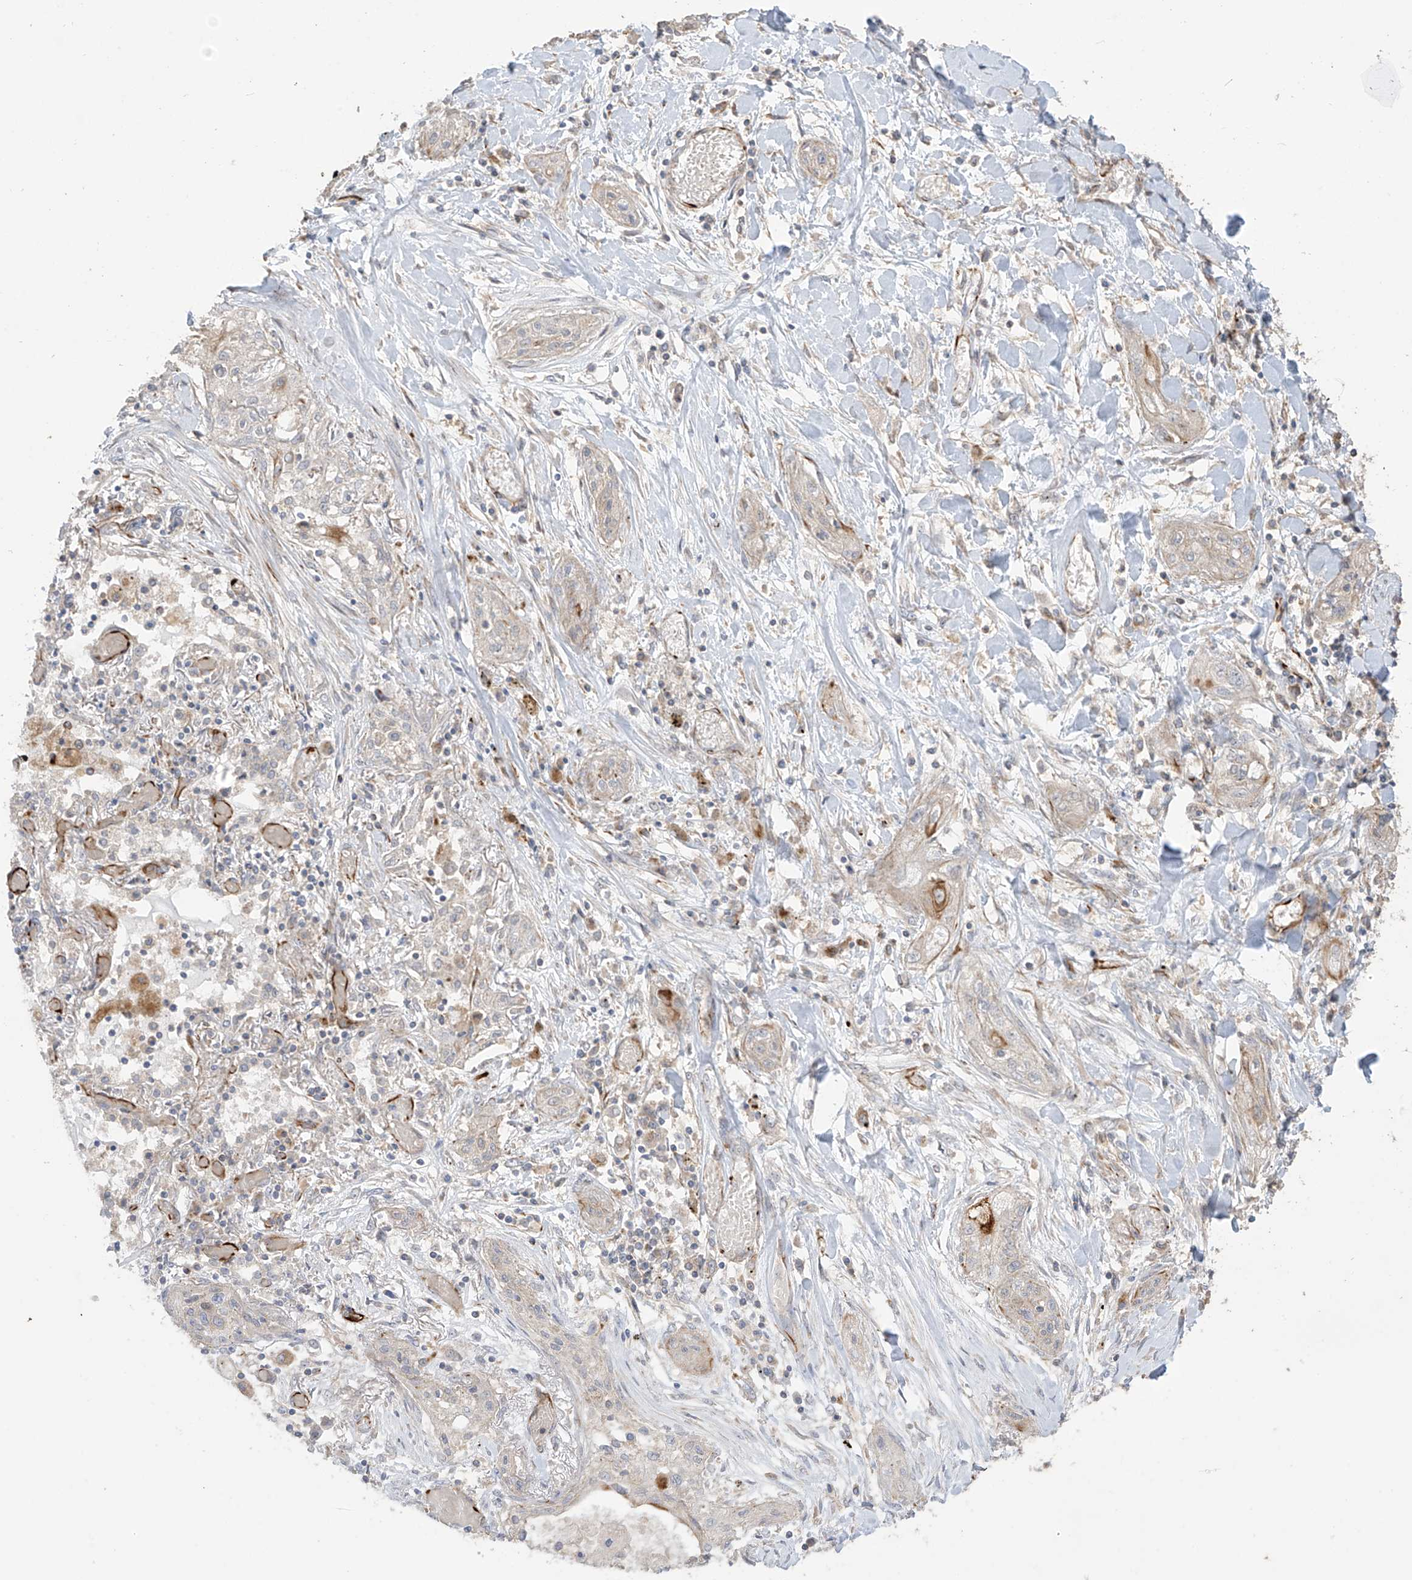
{"staining": {"intensity": "moderate", "quantity": "<25%", "location": "cytoplasmic/membranous"}, "tissue": "lung cancer", "cell_type": "Tumor cells", "image_type": "cancer", "snomed": [{"axis": "morphology", "description": "Squamous cell carcinoma, NOS"}, {"axis": "topography", "description": "Lung"}], "caption": "IHC of squamous cell carcinoma (lung) shows low levels of moderate cytoplasmic/membranous positivity in approximately <25% of tumor cells.", "gene": "DCDC2", "patient": {"sex": "female", "age": 47}}